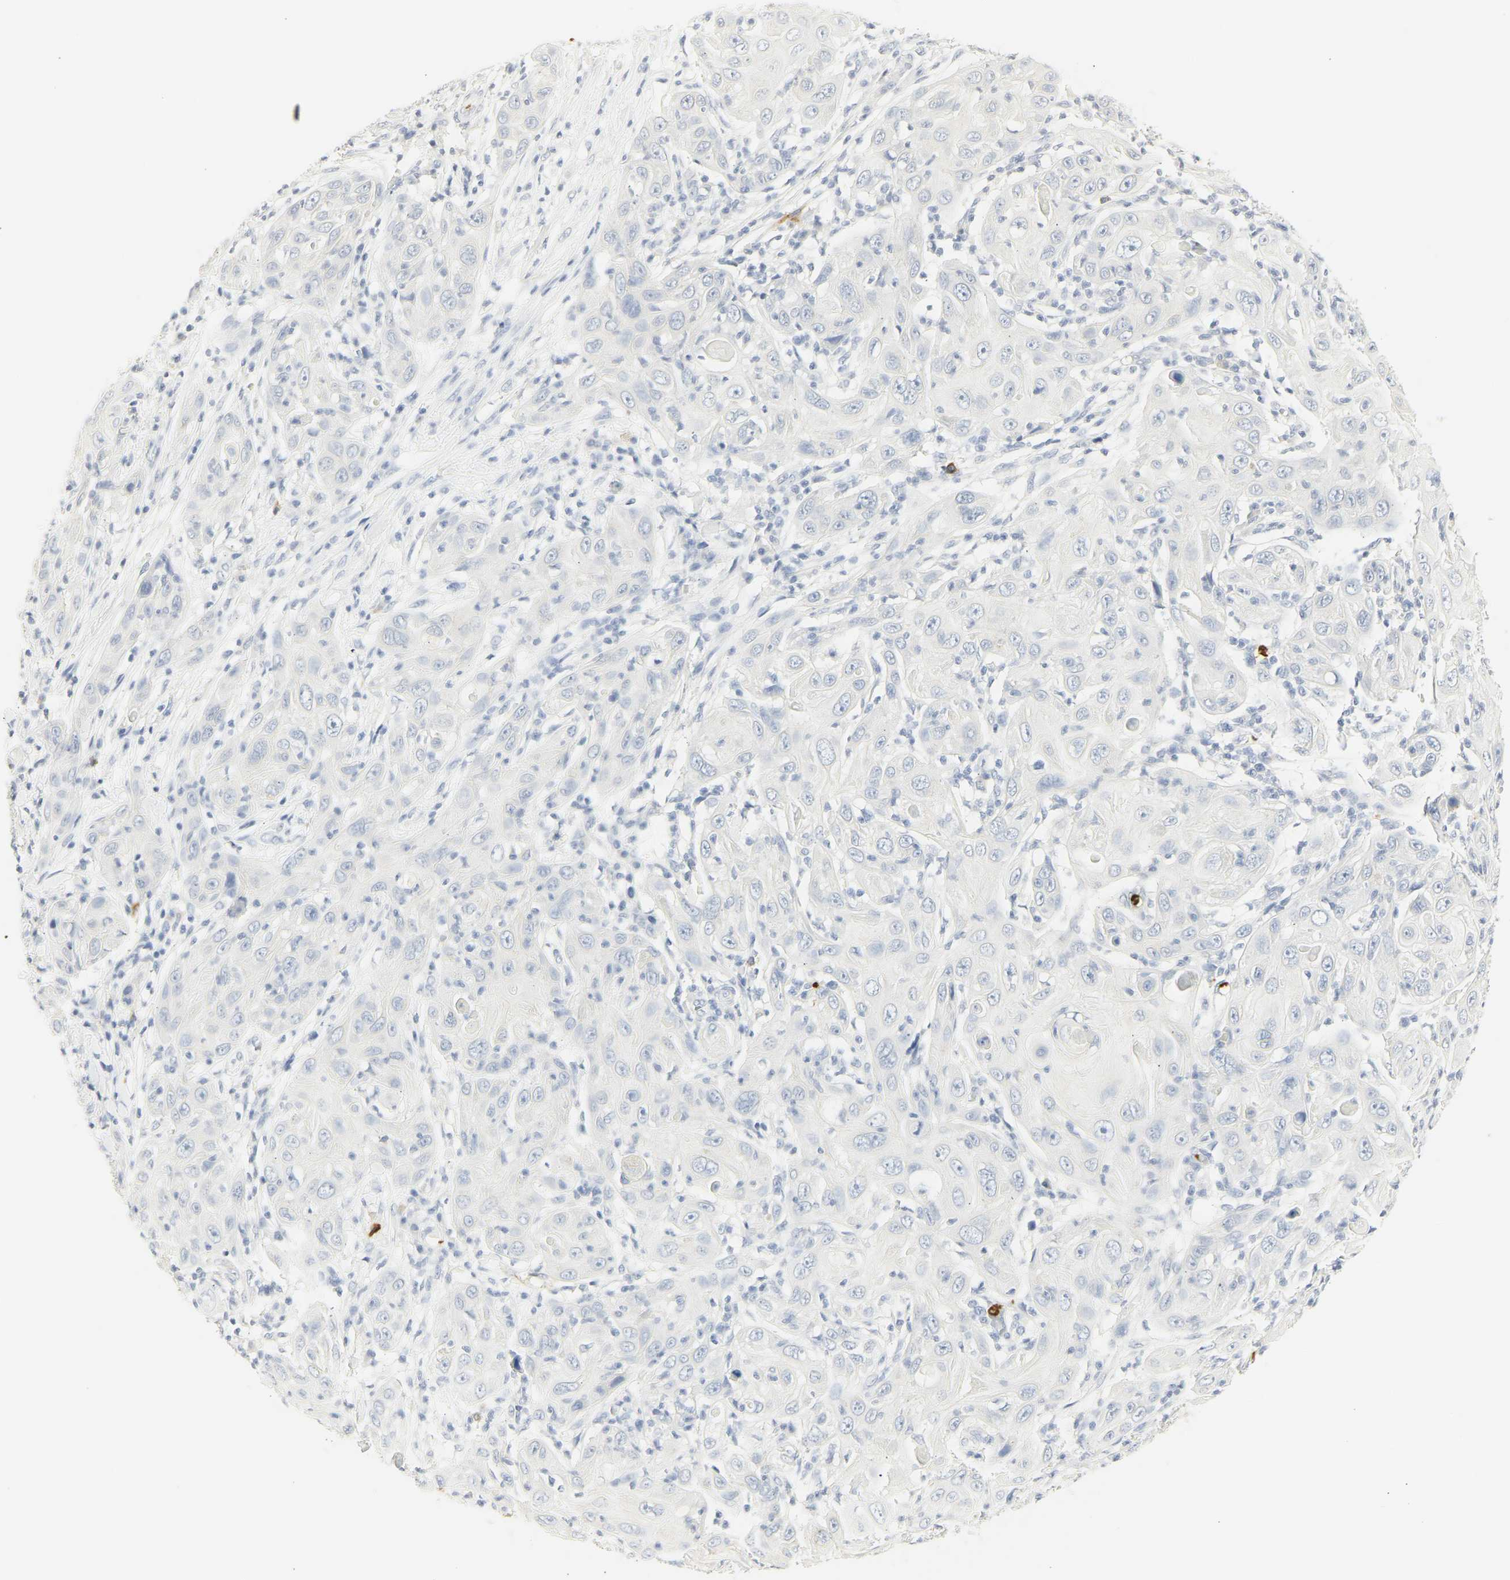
{"staining": {"intensity": "negative", "quantity": "none", "location": "none"}, "tissue": "skin cancer", "cell_type": "Tumor cells", "image_type": "cancer", "snomed": [{"axis": "morphology", "description": "Squamous cell carcinoma, NOS"}, {"axis": "topography", "description": "Skin"}], "caption": "DAB immunohistochemical staining of squamous cell carcinoma (skin) displays no significant staining in tumor cells.", "gene": "CEACAM5", "patient": {"sex": "female", "age": 88}}